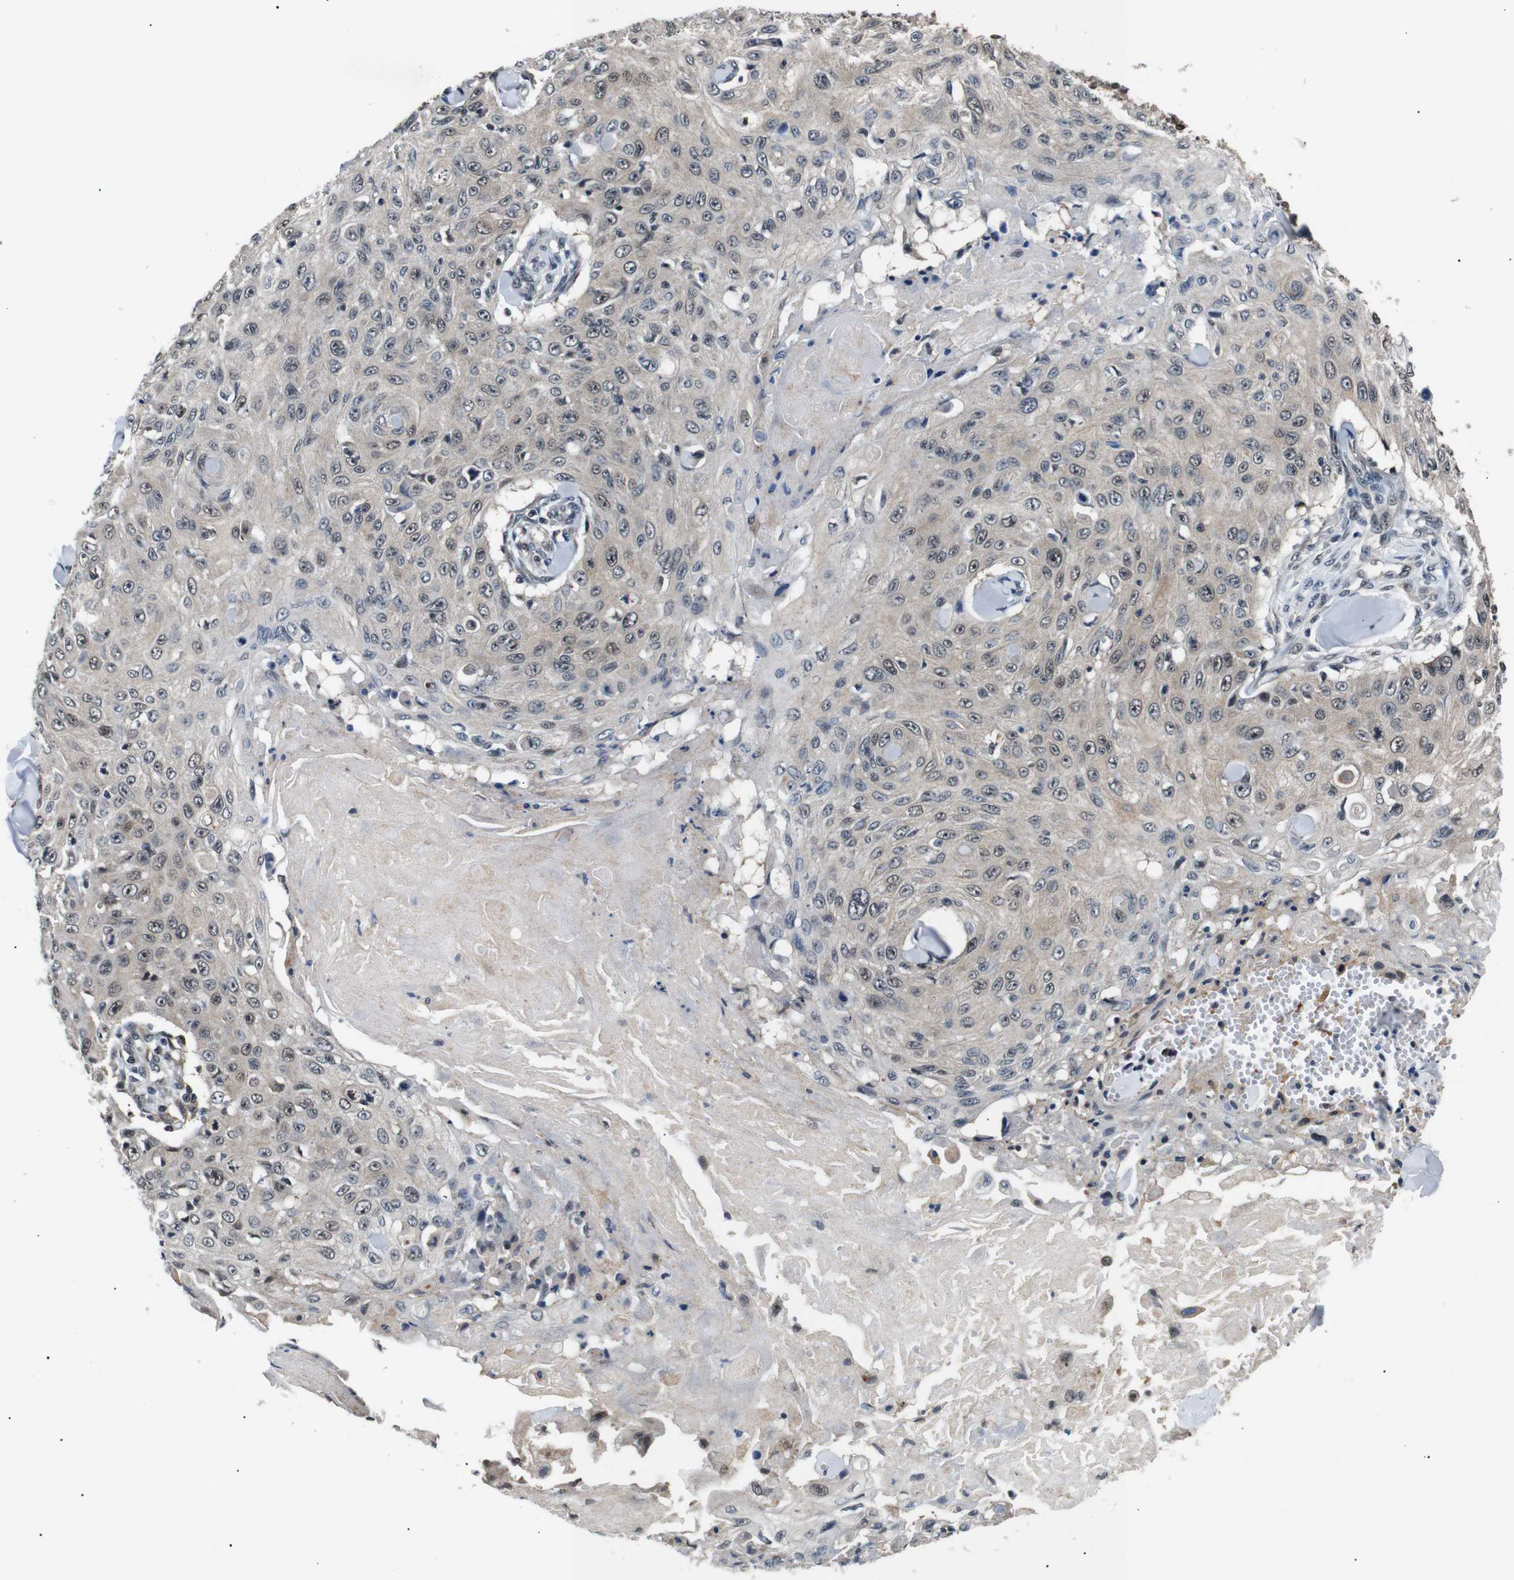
{"staining": {"intensity": "weak", "quantity": "<25%", "location": "cytoplasmic/membranous,nuclear"}, "tissue": "skin cancer", "cell_type": "Tumor cells", "image_type": "cancer", "snomed": [{"axis": "morphology", "description": "Squamous cell carcinoma, NOS"}, {"axis": "topography", "description": "Skin"}], "caption": "Skin cancer (squamous cell carcinoma) stained for a protein using immunohistochemistry demonstrates no staining tumor cells.", "gene": "SKP1", "patient": {"sex": "male", "age": 86}}